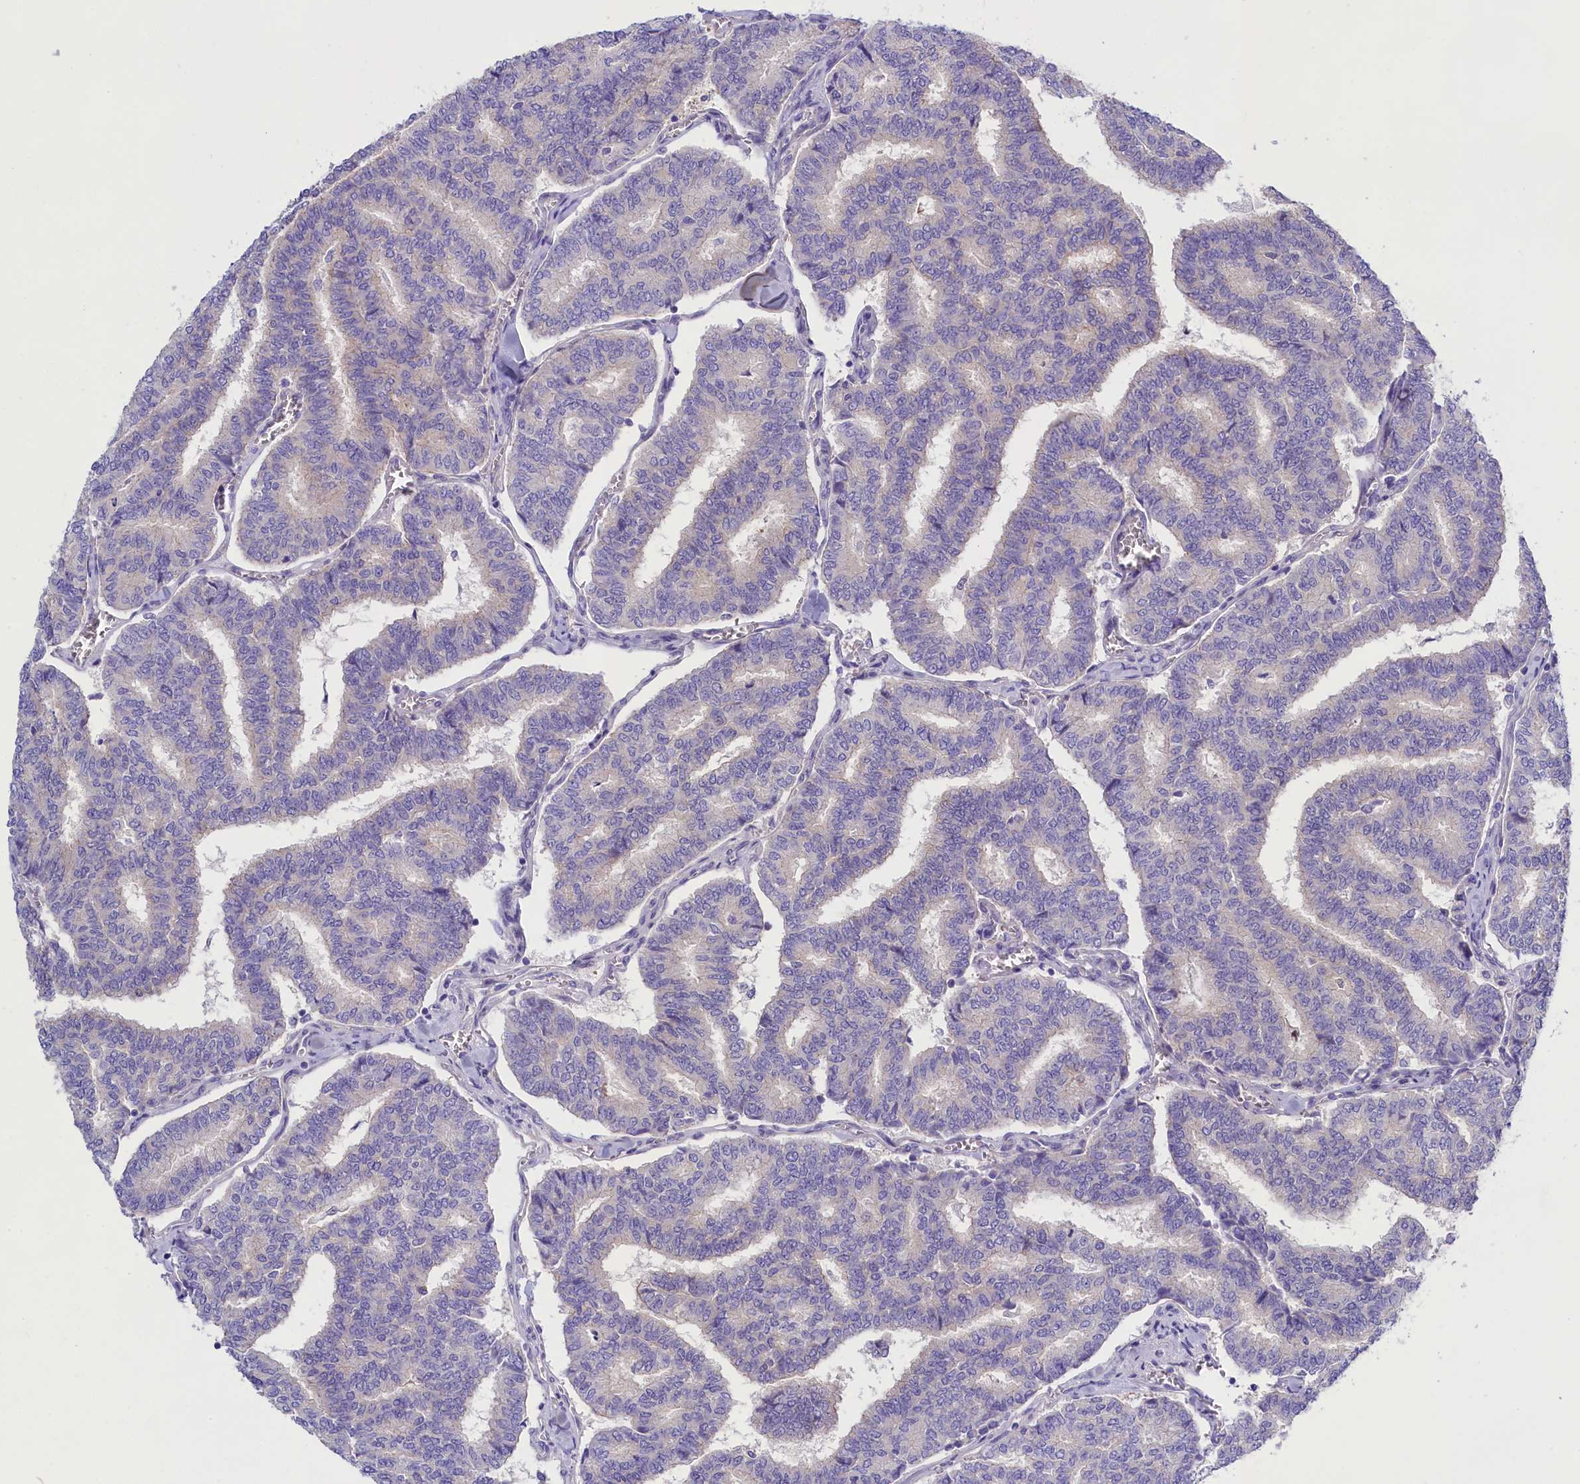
{"staining": {"intensity": "negative", "quantity": "none", "location": "none"}, "tissue": "thyroid cancer", "cell_type": "Tumor cells", "image_type": "cancer", "snomed": [{"axis": "morphology", "description": "Papillary adenocarcinoma, NOS"}, {"axis": "topography", "description": "Thyroid gland"}], "caption": "Tumor cells show no significant expression in thyroid cancer (papillary adenocarcinoma).", "gene": "PPP1R13L", "patient": {"sex": "female", "age": 35}}